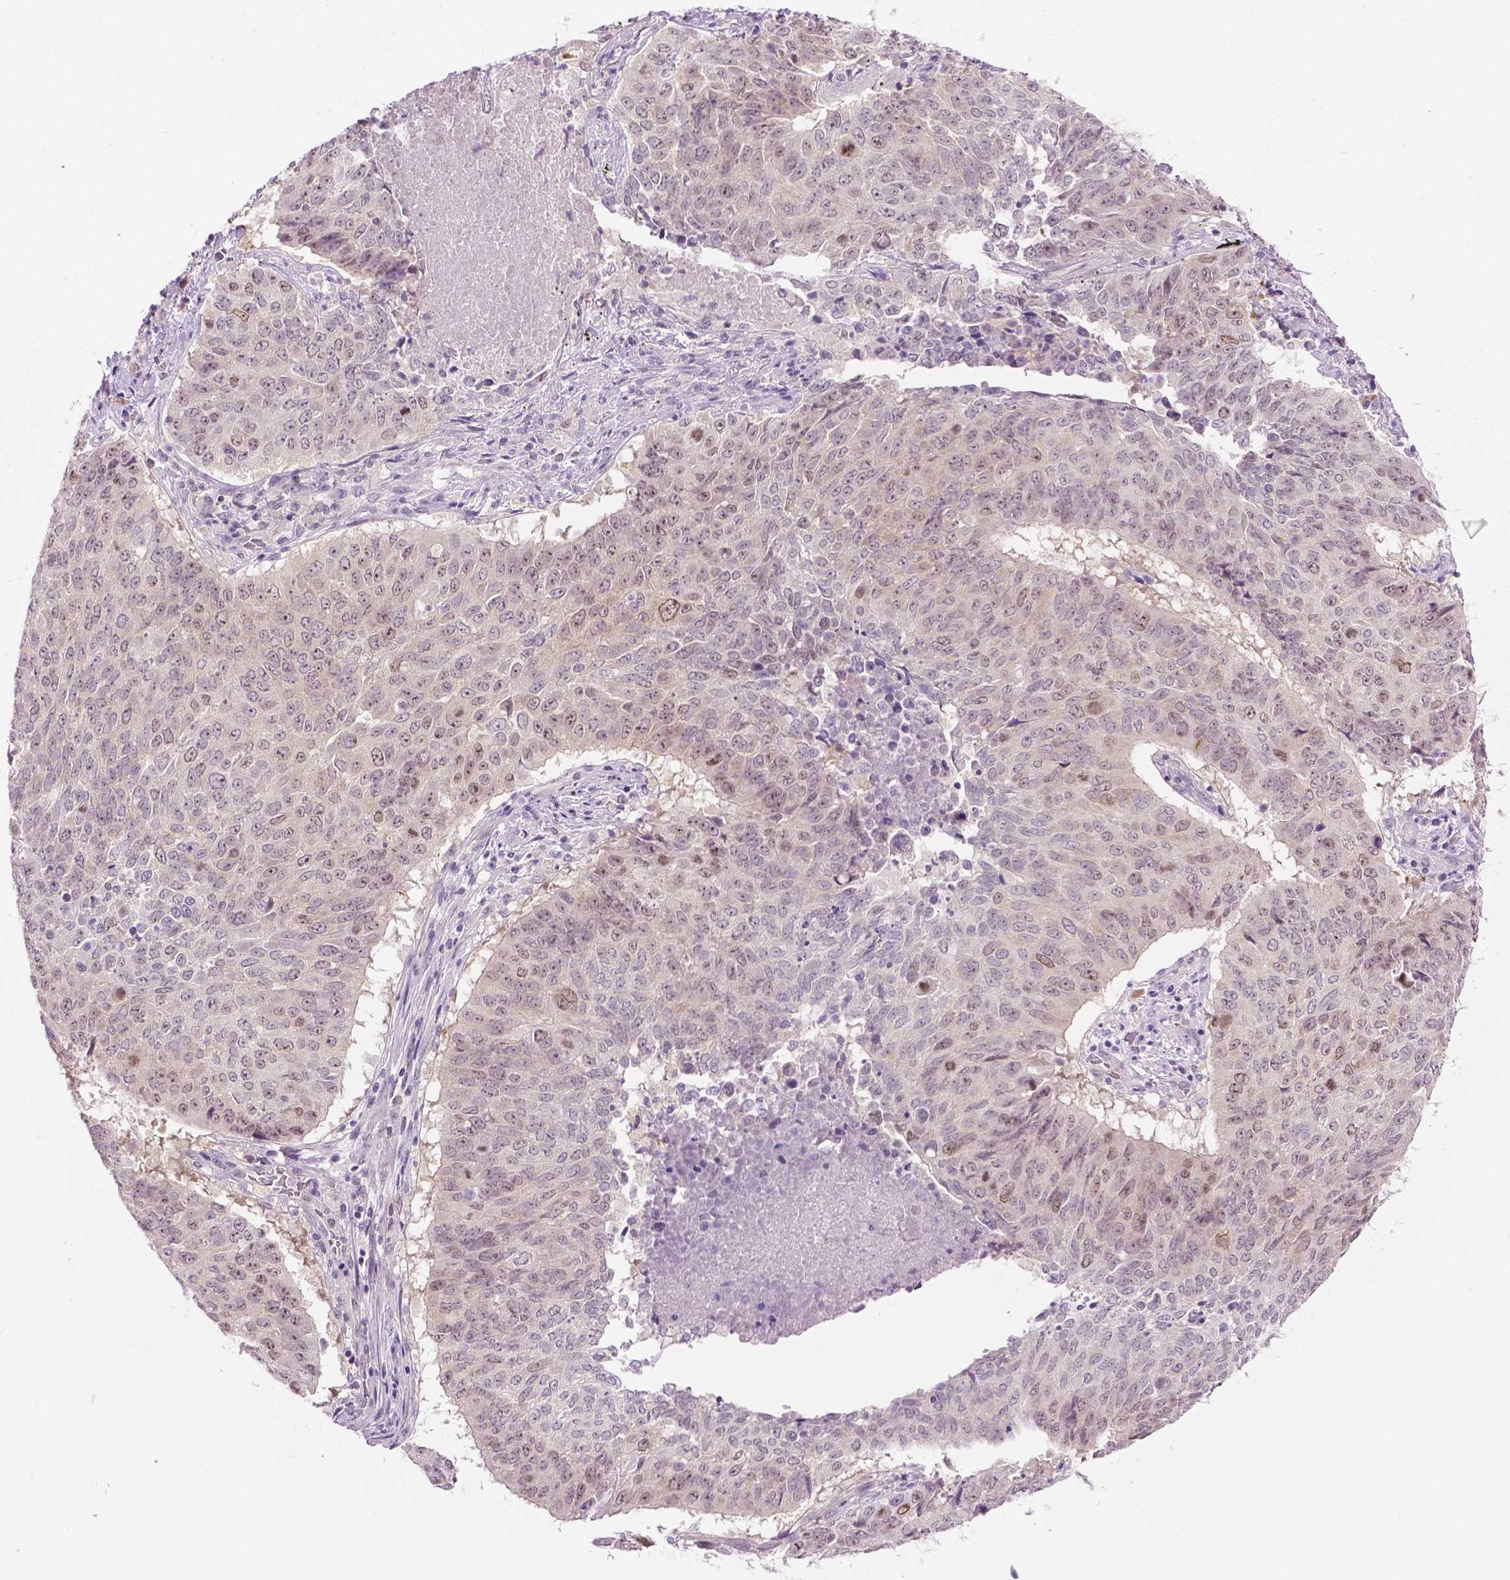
{"staining": {"intensity": "weak", "quantity": "25%-75%", "location": "nuclear"}, "tissue": "lung cancer", "cell_type": "Tumor cells", "image_type": "cancer", "snomed": [{"axis": "morphology", "description": "Normal tissue, NOS"}, {"axis": "morphology", "description": "Squamous cell carcinoma, NOS"}, {"axis": "topography", "description": "Bronchus"}, {"axis": "topography", "description": "Lung"}], "caption": "Lung cancer (squamous cell carcinoma) tissue reveals weak nuclear expression in about 25%-75% of tumor cells", "gene": "DENND4A", "patient": {"sex": "male", "age": 64}}